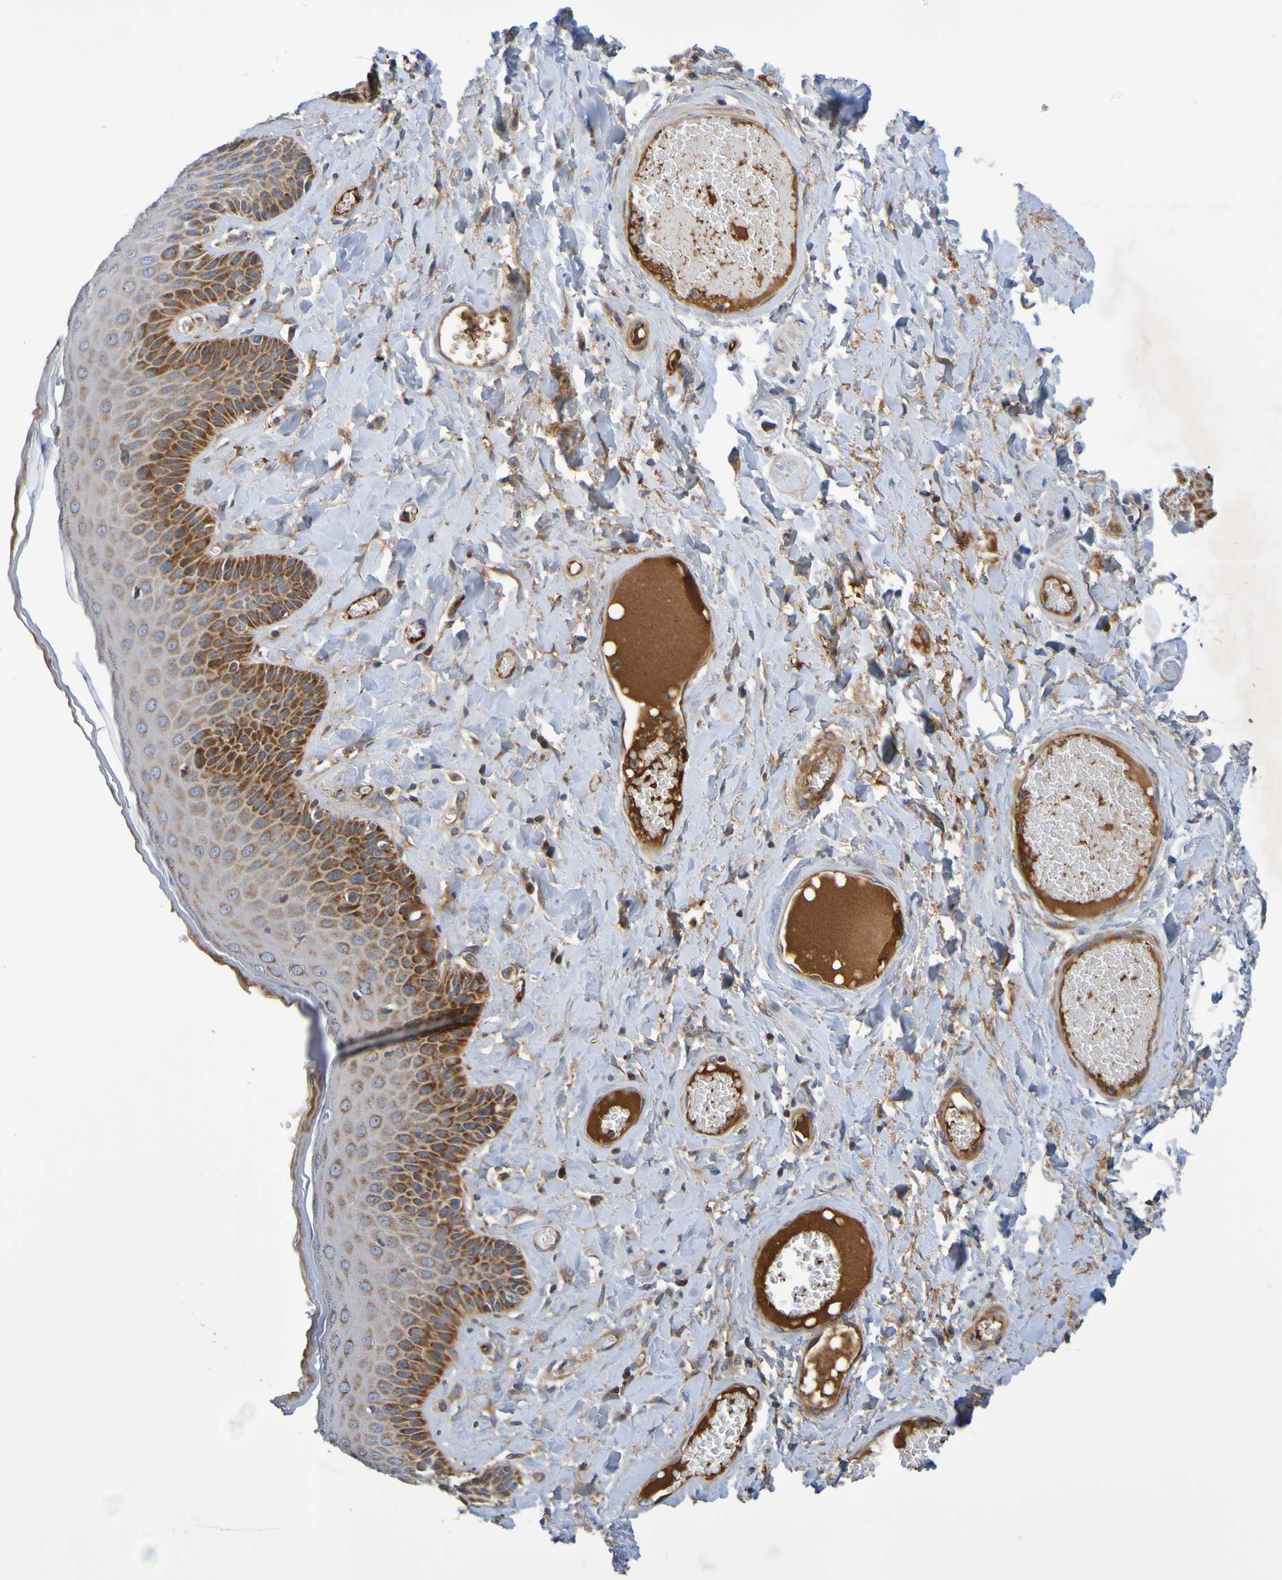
{"staining": {"intensity": "strong", "quantity": "25%-75%", "location": "cytoplasmic/membranous"}, "tissue": "skin", "cell_type": "Epidermal cells", "image_type": "normal", "snomed": [{"axis": "morphology", "description": "Normal tissue, NOS"}, {"axis": "topography", "description": "Anal"}], "caption": "Epidermal cells display high levels of strong cytoplasmic/membranous positivity in approximately 25%-75% of cells in unremarkable human skin.", "gene": "CCDC51", "patient": {"sex": "male", "age": 69}}